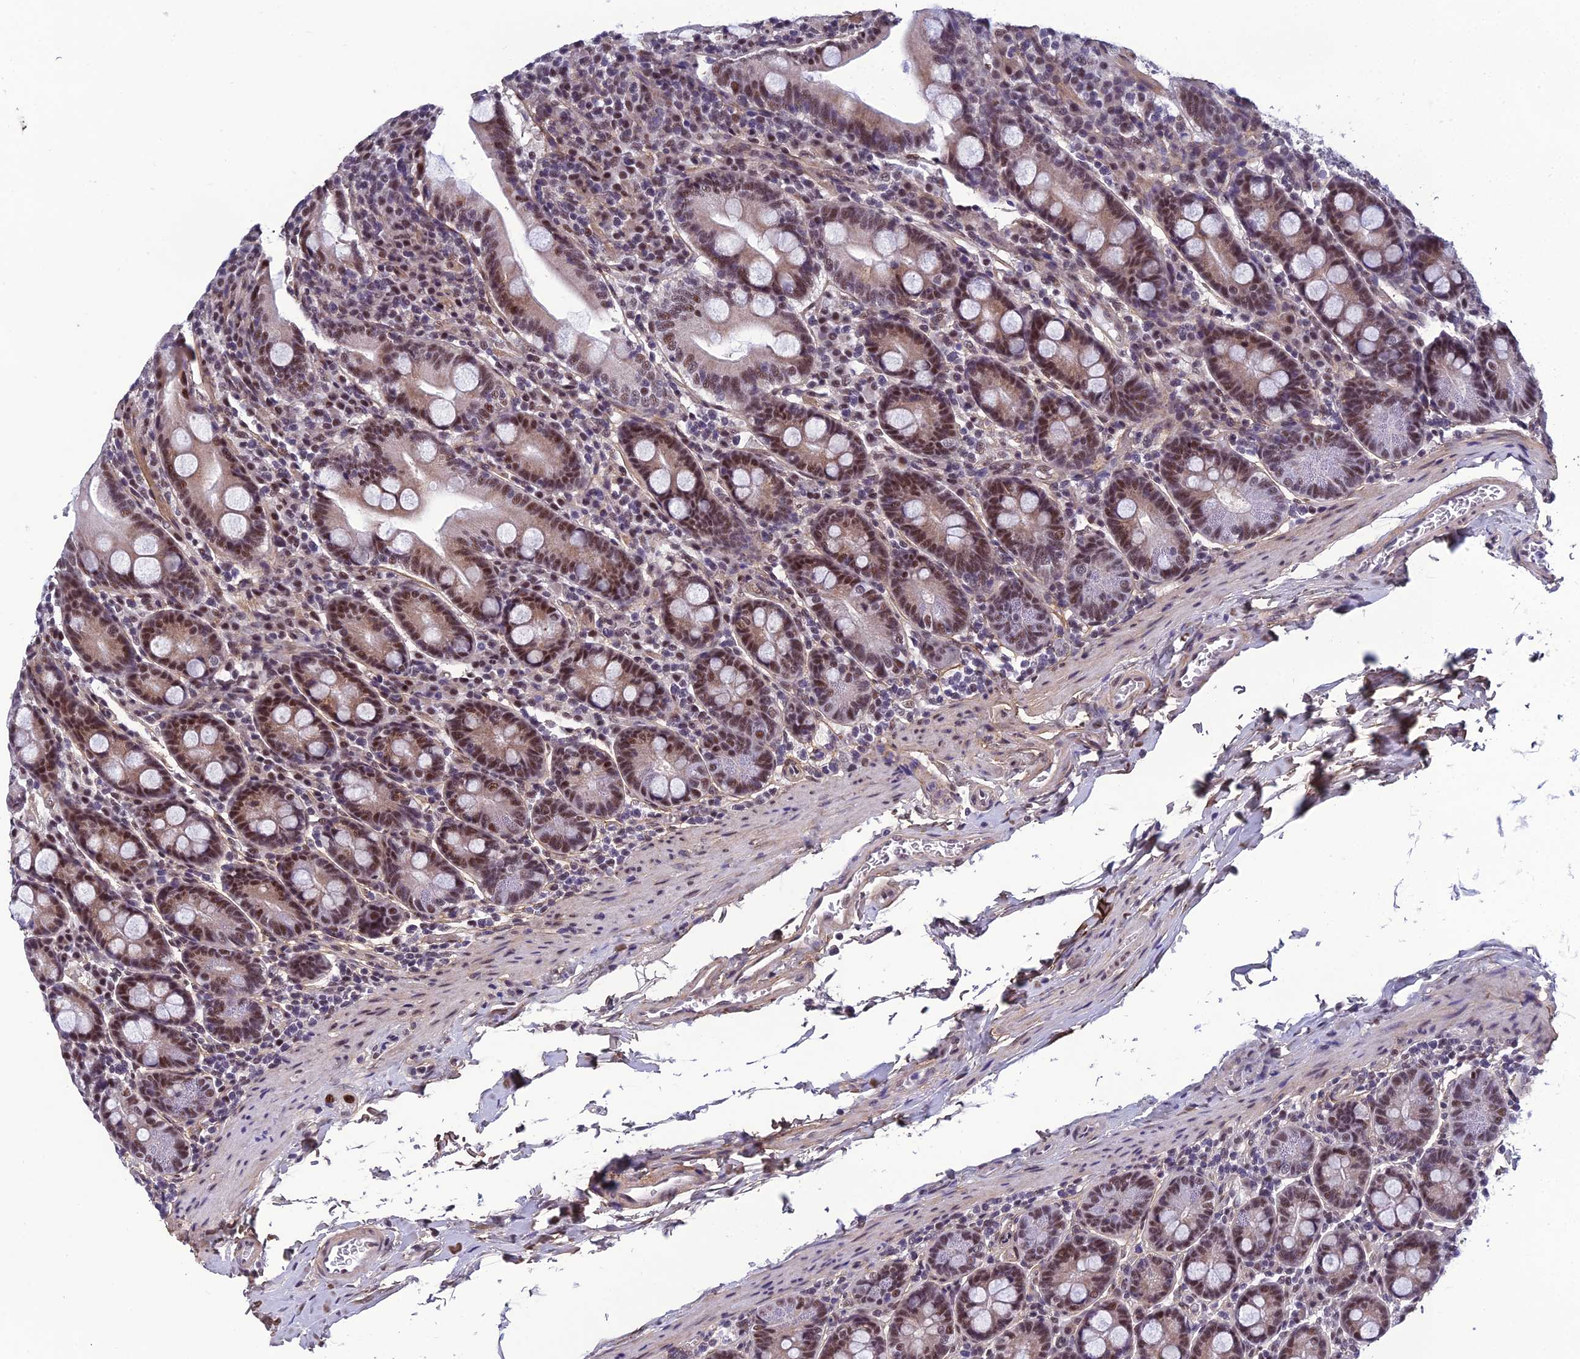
{"staining": {"intensity": "strong", "quantity": ">75%", "location": "nuclear"}, "tissue": "duodenum", "cell_type": "Glandular cells", "image_type": "normal", "snomed": [{"axis": "morphology", "description": "Normal tissue, NOS"}, {"axis": "topography", "description": "Duodenum"}], "caption": "Glandular cells show high levels of strong nuclear expression in about >75% of cells in benign duodenum.", "gene": "RSRC1", "patient": {"sex": "male", "age": 35}}